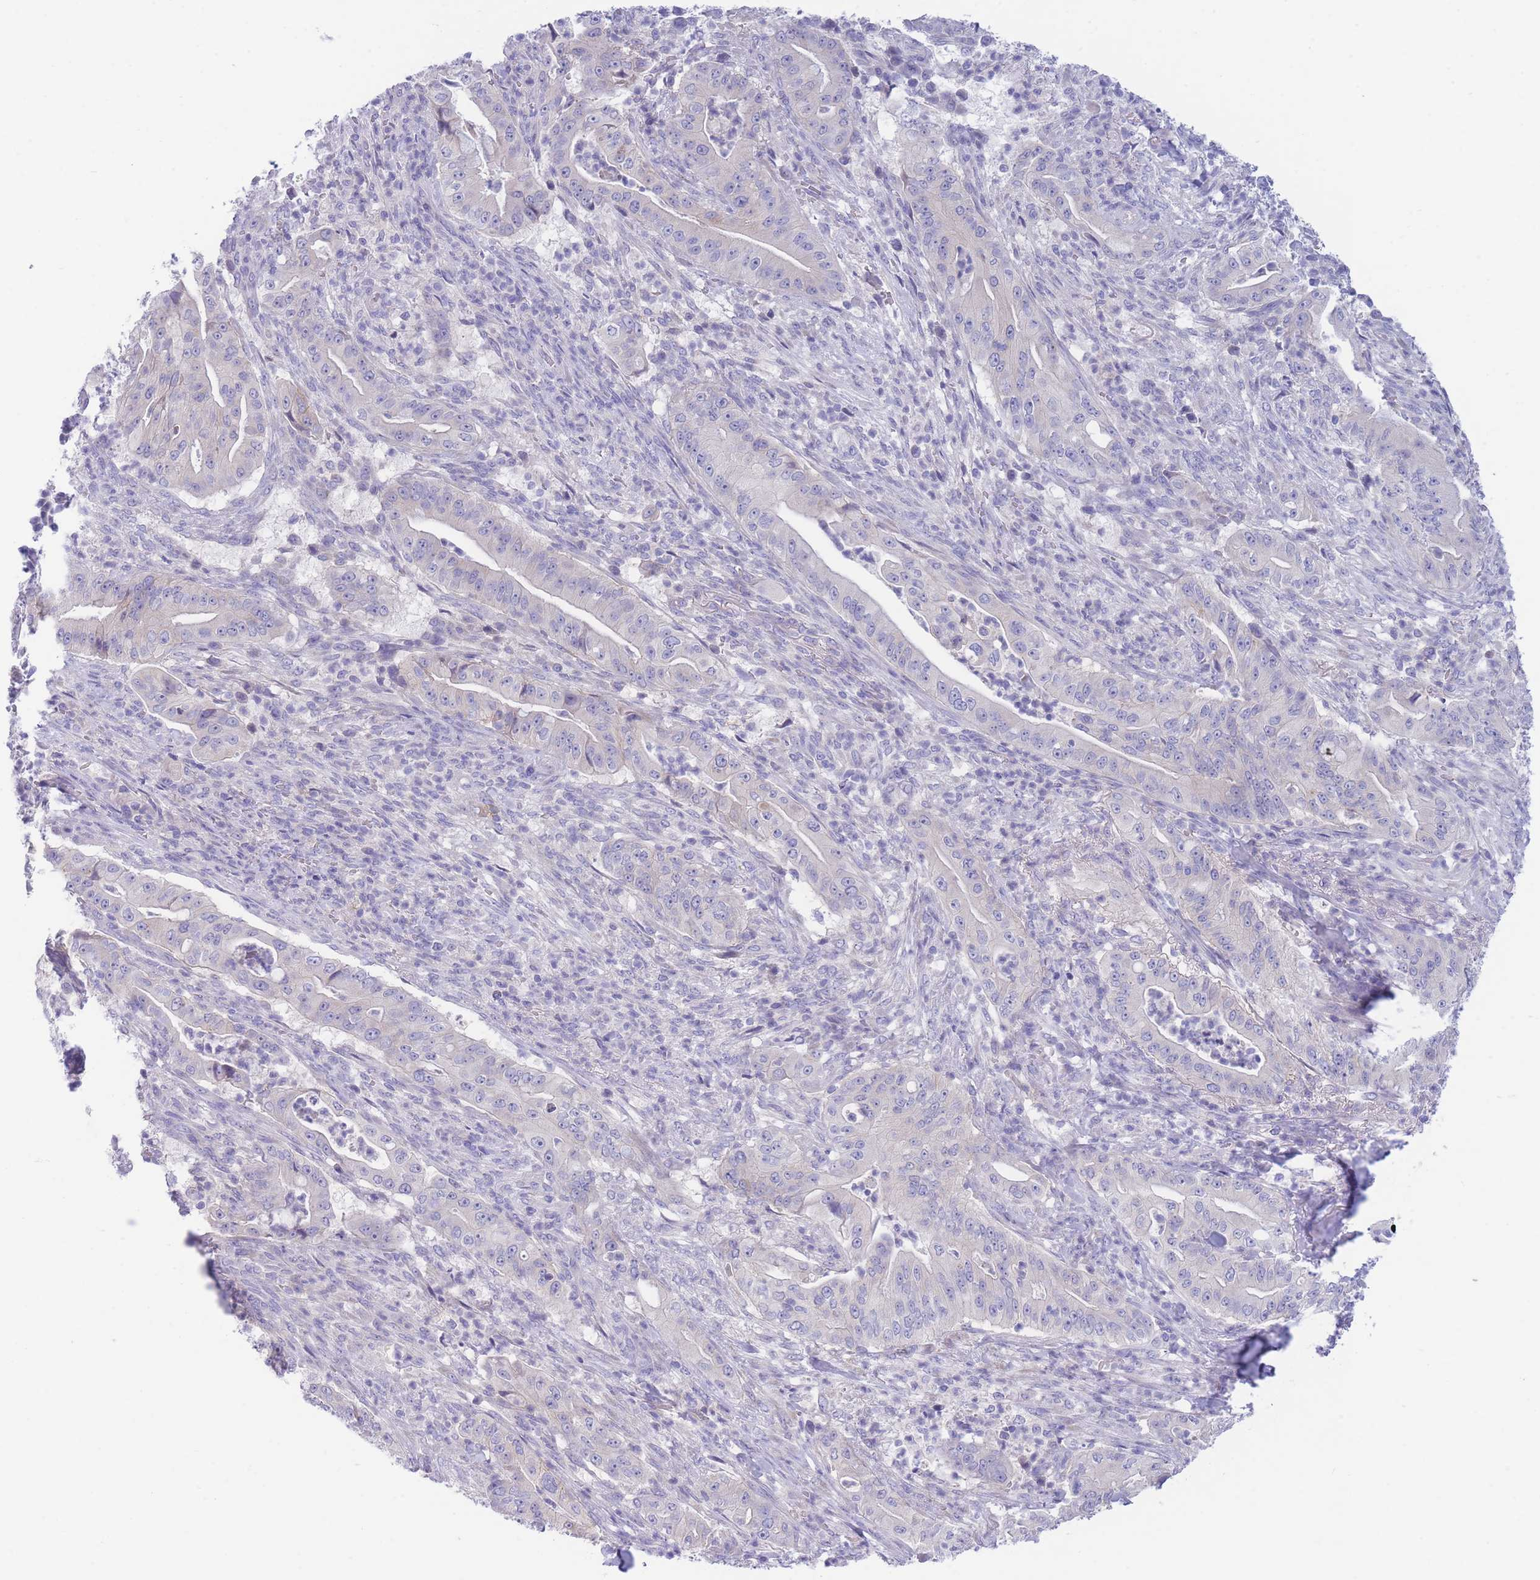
{"staining": {"intensity": "negative", "quantity": "none", "location": "none"}, "tissue": "pancreatic cancer", "cell_type": "Tumor cells", "image_type": "cancer", "snomed": [{"axis": "morphology", "description": "Adenocarcinoma, NOS"}, {"axis": "topography", "description": "Pancreas"}], "caption": "Tumor cells show no significant protein staining in pancreatic cancer.", "gene": "PCDHB3", "patient": {"sex": "male", "age": 71}}